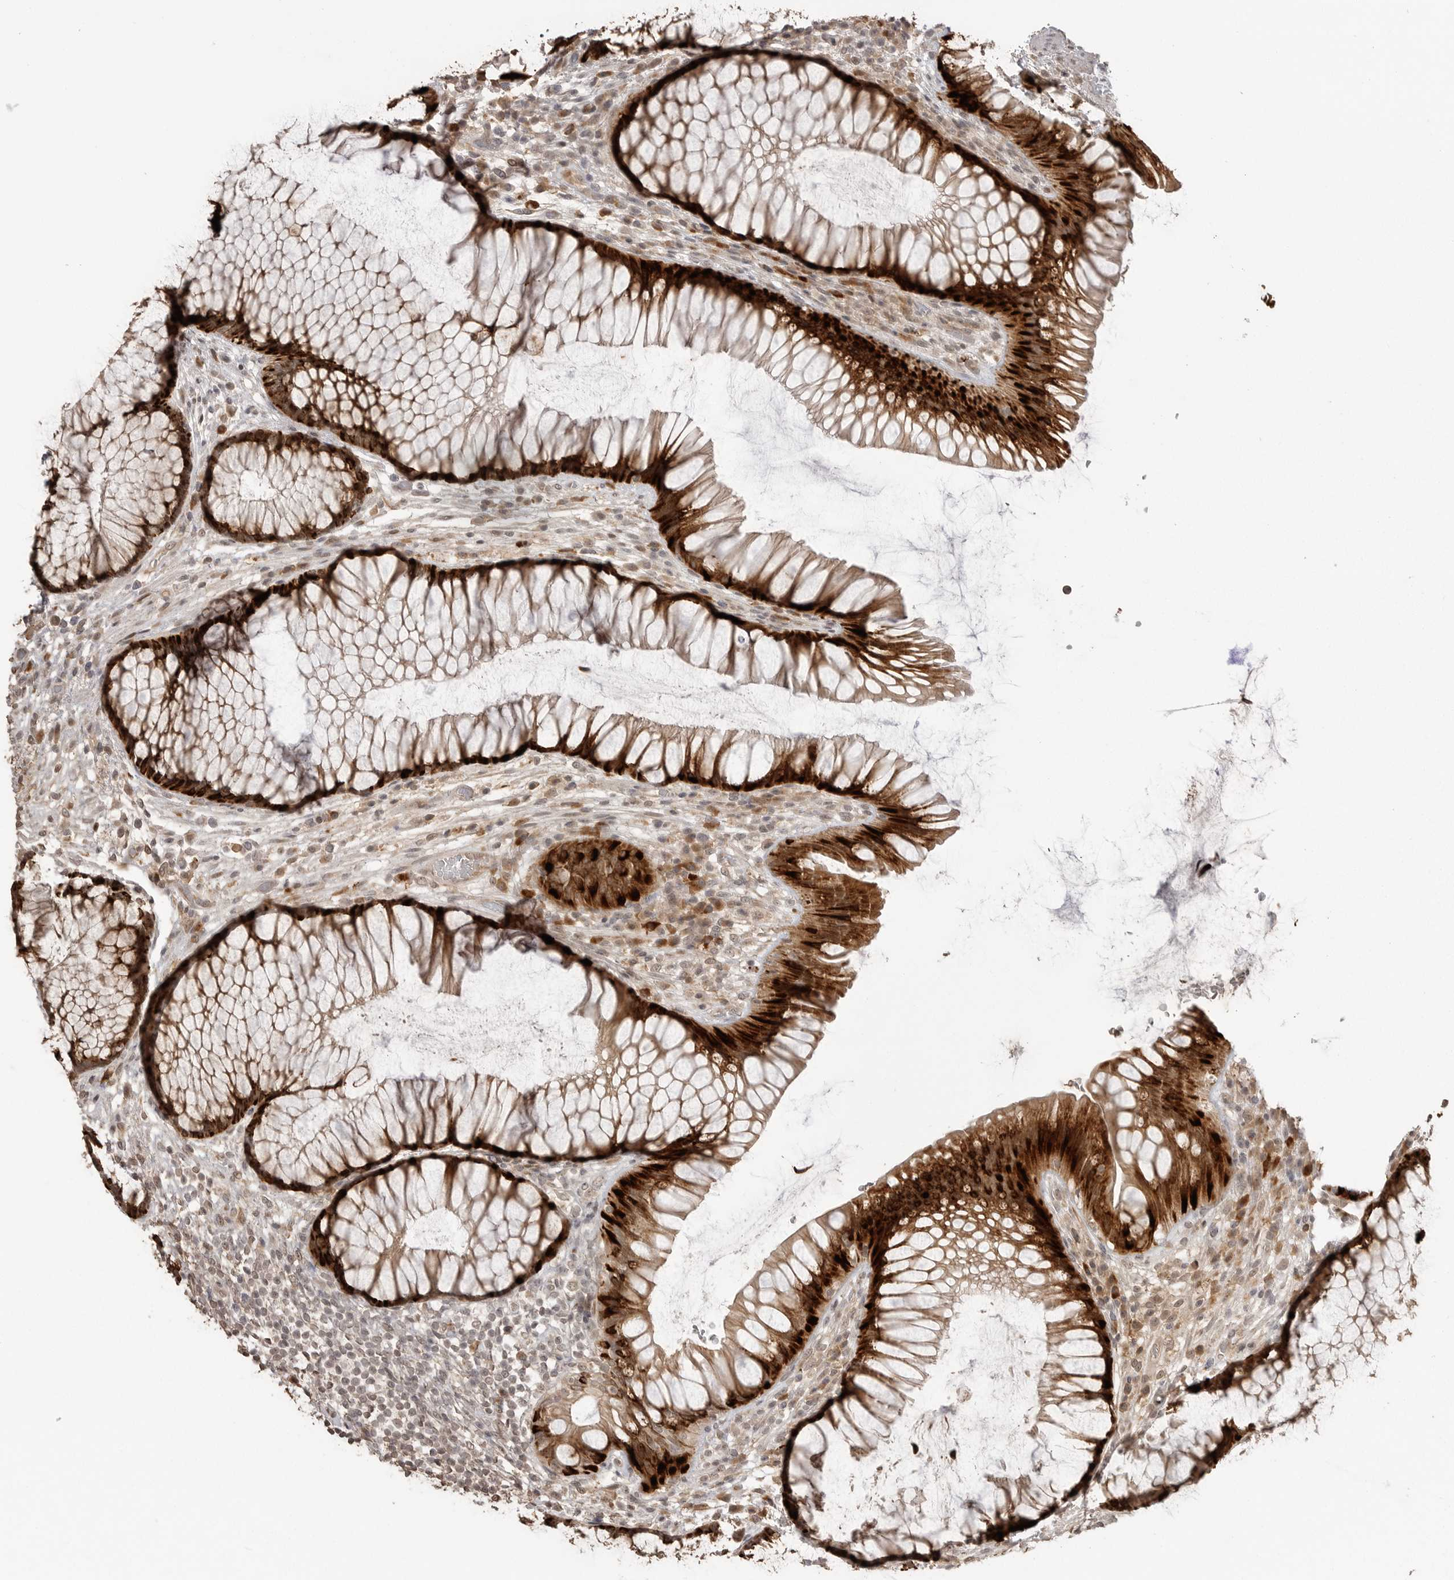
{"staining": {"intensity": "strong", "quantity": "25%-75%", "location": "cytoplasmic/membranous"}, "tissue": "rectum", "cell_type": "Glandular cells", "image_type": "normal", "snomed": [{"axis": "morphology", "description": "Normal tissue, NOS"}, {"axis": "topography", "description": "Rectum"}], "caption": "High-magnification brightfield microscopy of benign rectum stained with DAB (brown) and counterstained with hematoxylin (blue). glandular cells exhibit strong cytoplasmic/membranous staining is identified in about25%-75% of cells. (brown staining indicates protein expression, while blue staining denotes nuclei).", "gene": "SMG8", "patient": {"sex": "male", "age": 51}}